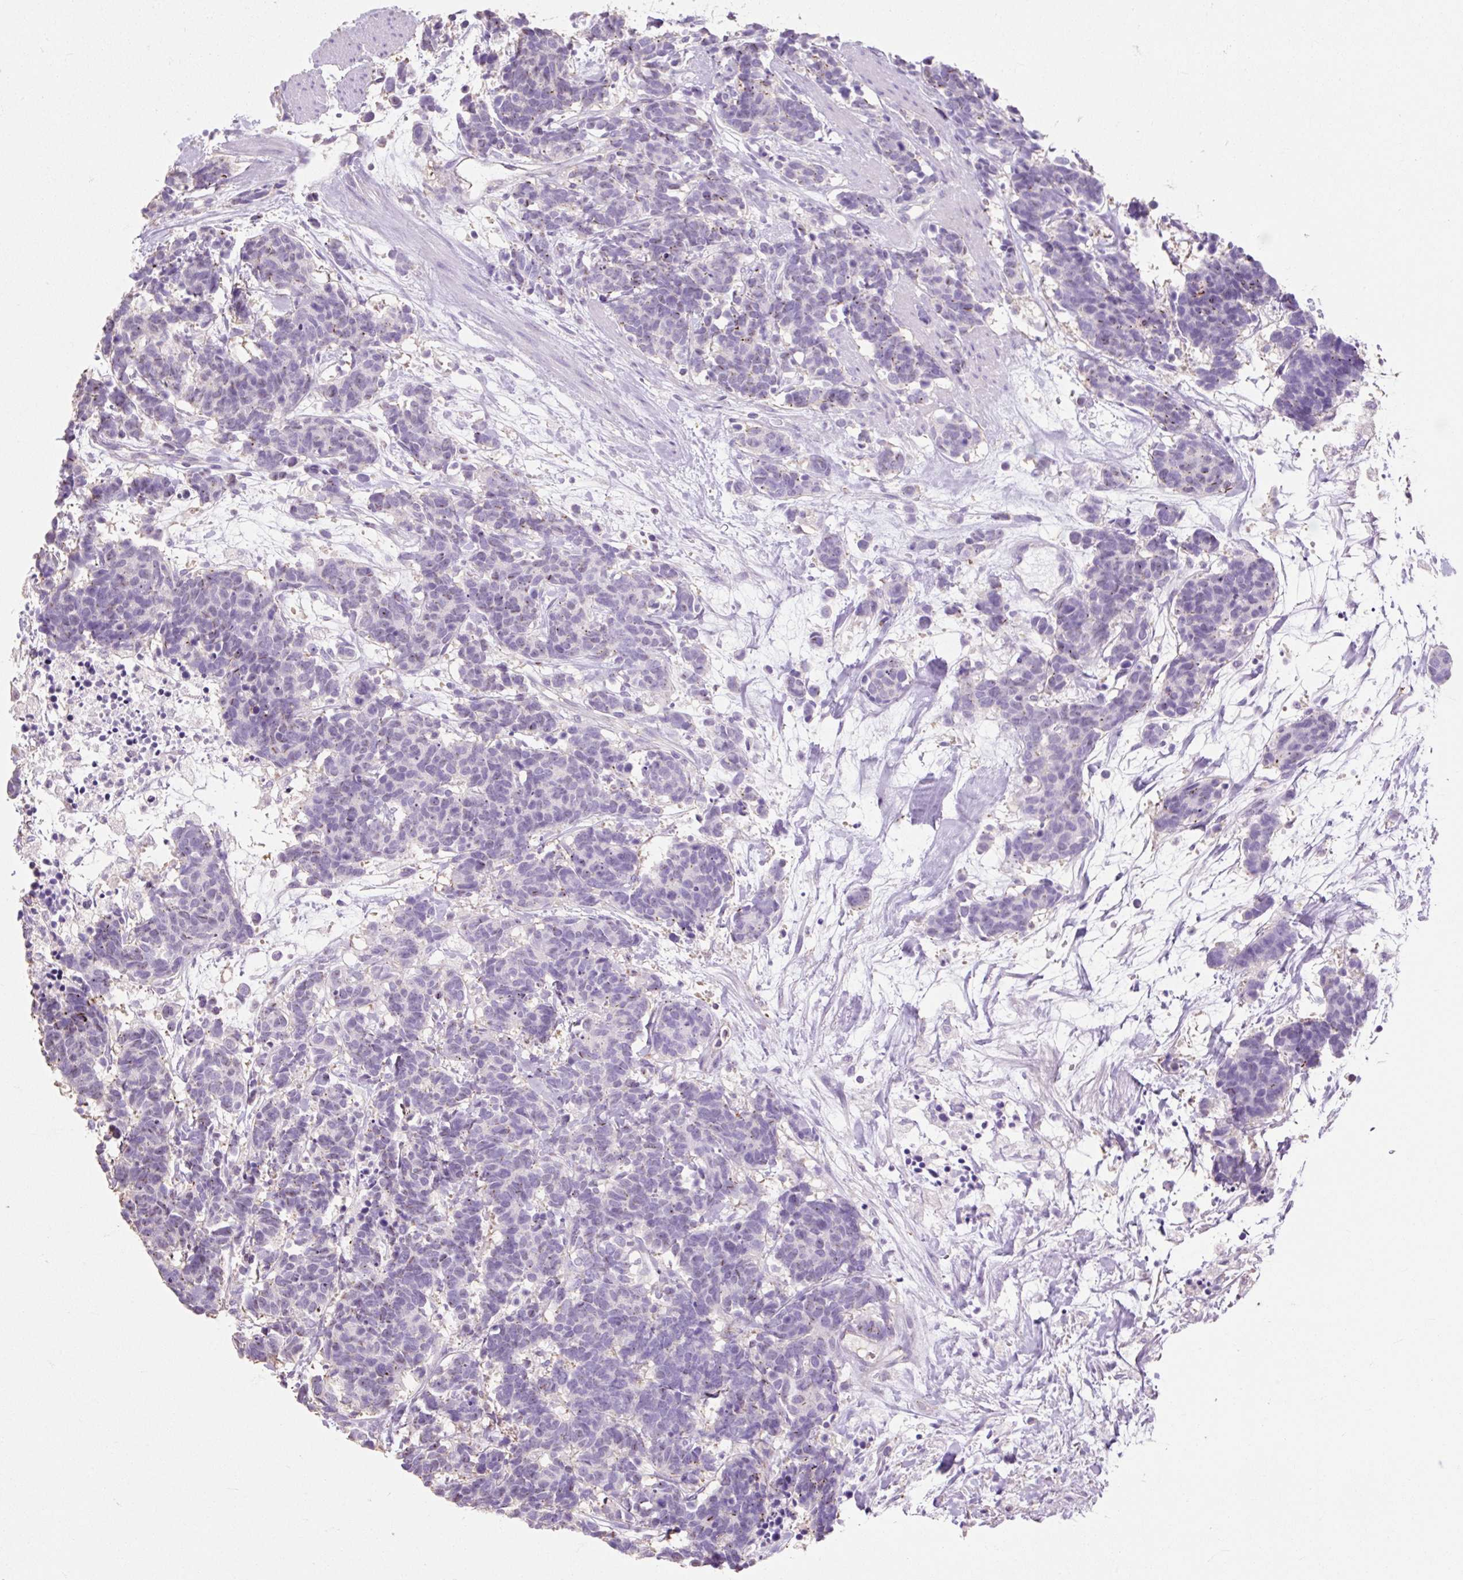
{"staining": {"intensity": "negative", "quantity": "none", "location": "none"}, "tissue": "carcinoid", "cell_type": "Tumor cells", "image_type": "cancer", "snomed": [{"axis": "morphology", "description": "Carcinoma, NOS"}, {"axis": "morphology", "description": "Carcinoid, malignant, NOS"}, {"axis": "topography", "description": "Prostate"}], "caption": "Immunohistochemistry image of neoplastic tissue: carcinoid stained with DAB (3,3'-diaminobenzidine) exhibits no significant protein positivity in tumor cells.", "gene": "OR10A7", "patient": {"sex": "male", "age": 57}}